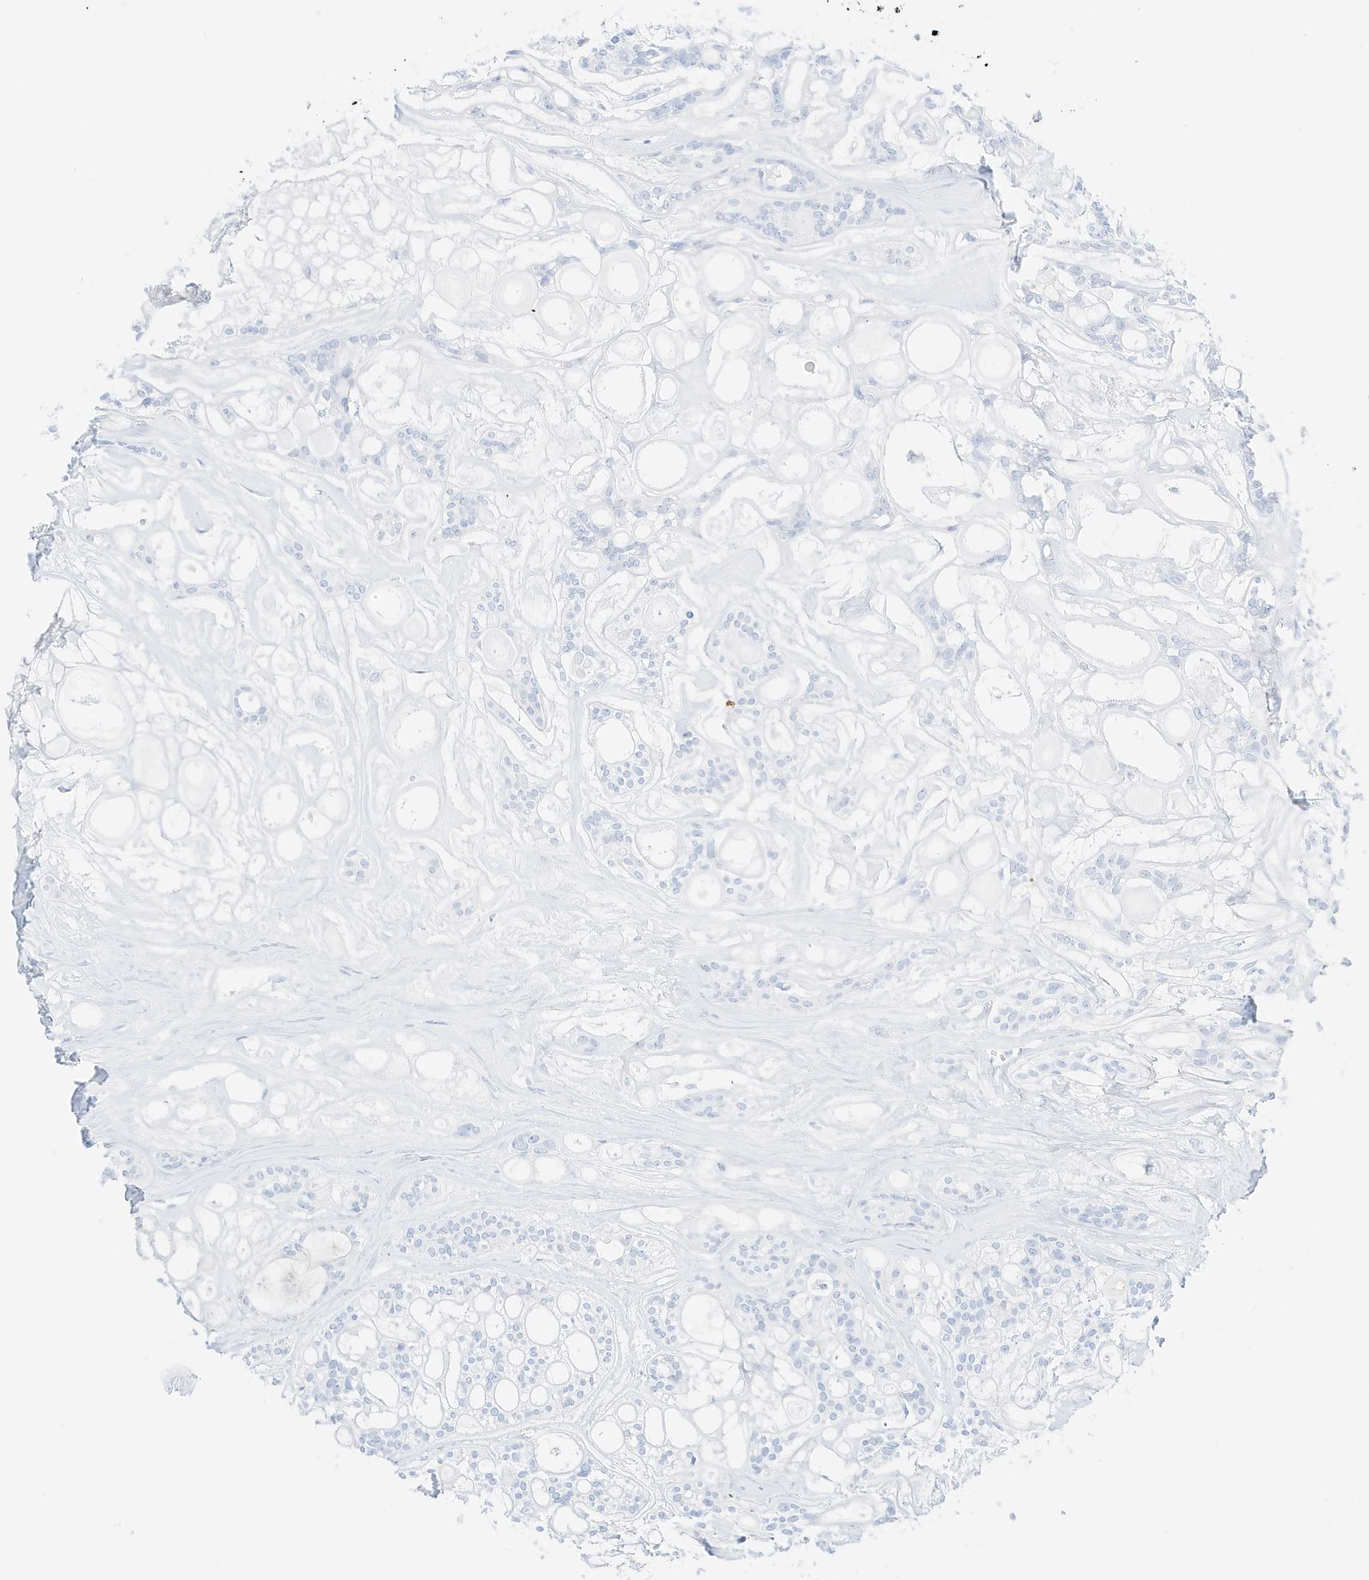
{"staining": {"intensity": "negative", "quantity": "none", "location": "none"}, "tissue": "head and neck cancer", "cell_type": "Tumor cells", "image_type": "cancer", "snomed": [{"axis": "morphology", "description": "Adenocarcinoma, NOS"}, {"axis": "topography", "description": "Head-Neck"}], "caption": "High power microscopy image of an IHC micrograph of head and neck cancer, revealing no significant positivity in tumor cells.", "gene": "SLC22A13", "patient": {"sex": "male", "age": 66}}